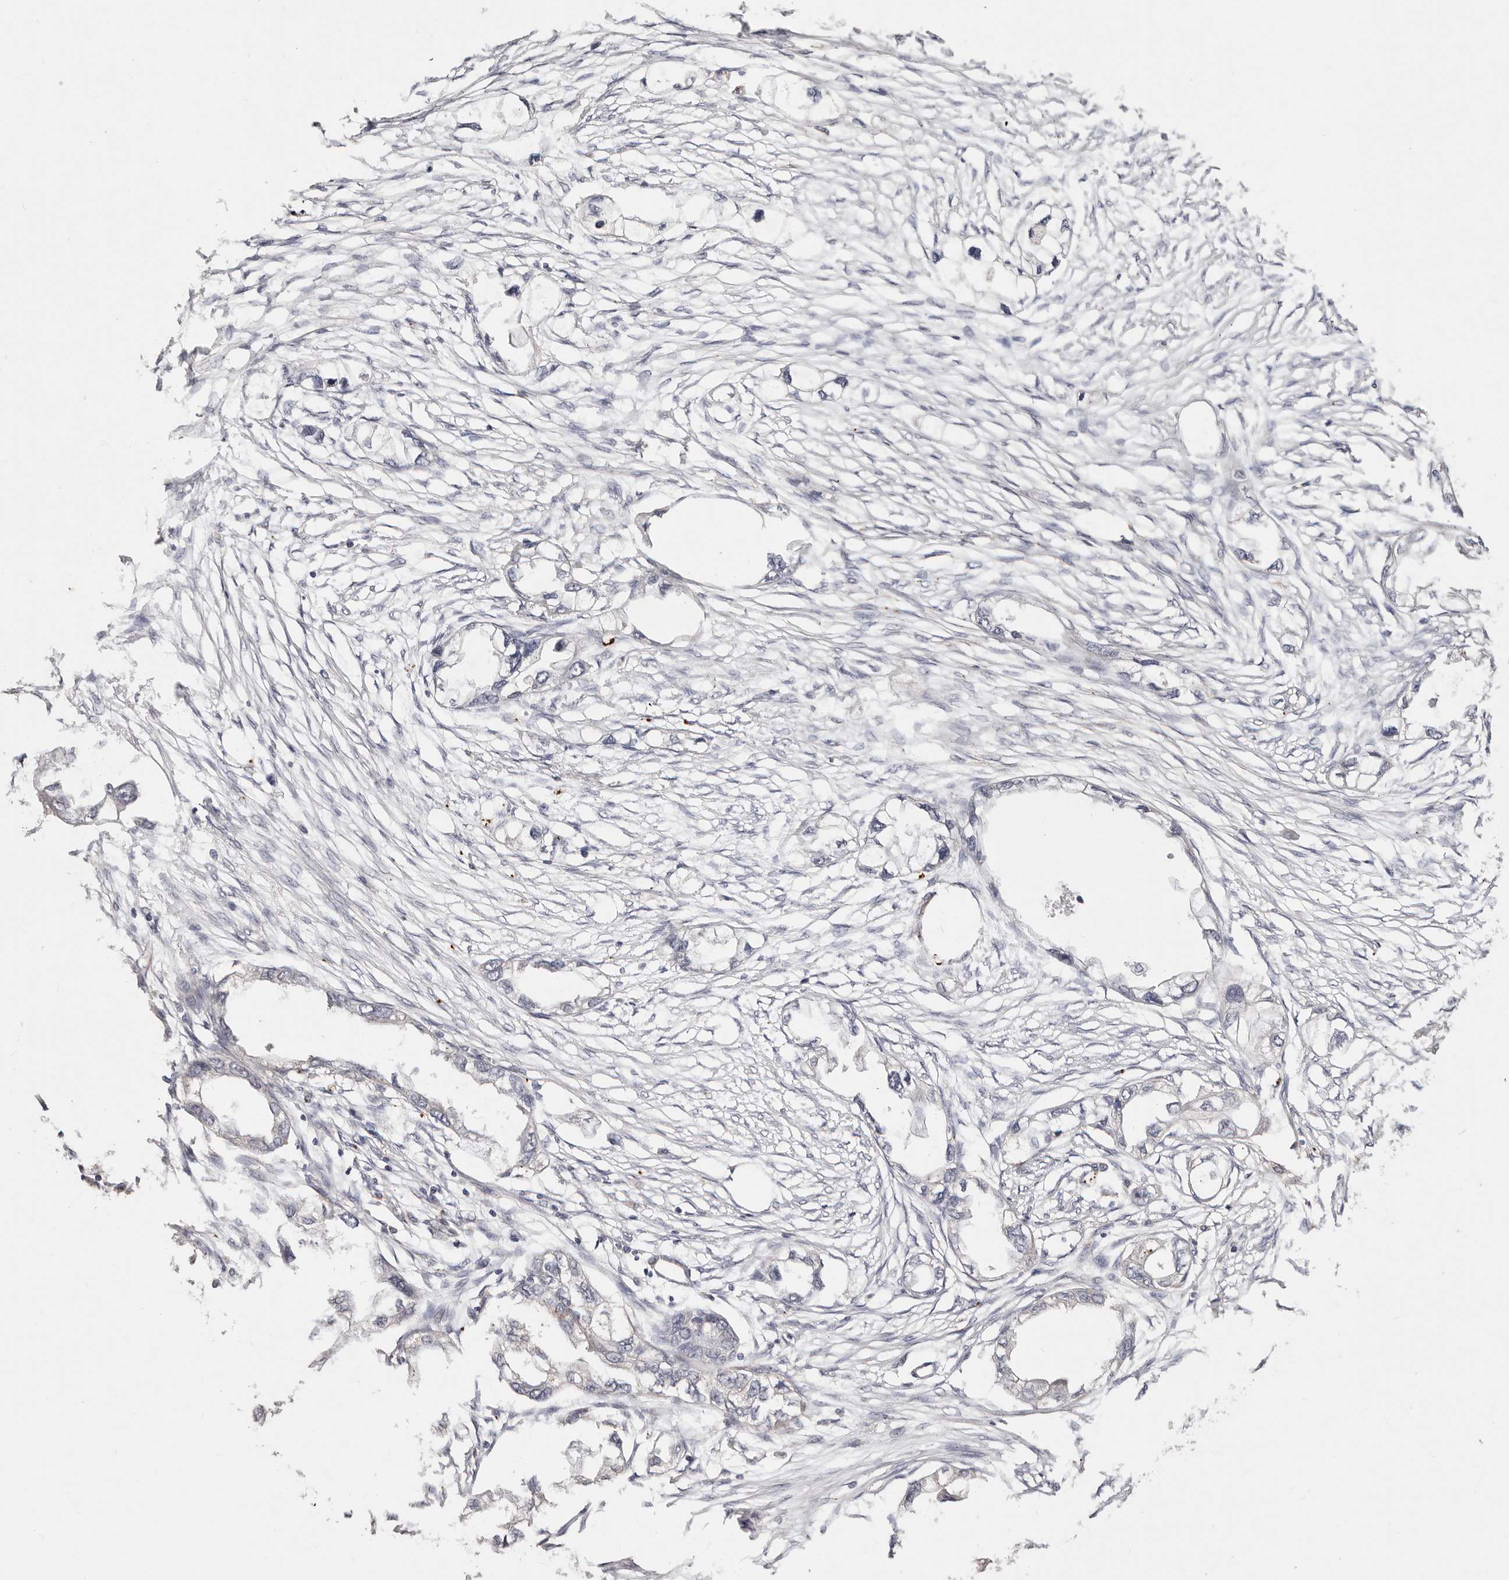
{"staining": {"intensity": "negative", "quantity": "none", "location": "none"}, "tissue": "endometrial cancer", "cell_type": "Tumor cells", "image_type": "cancer", "snomed": [{"axis": "morphology", "description": "Adenocarcinoma, NOS"}, {"axis": "morphology", "description": "Adenocarcinoma, metastatic, NOS"}, {"axis": "topography", "description": "Adipose tissue"}, {"axis": "topography", "description": "Endometrium"}], "caption": "IHC of endometrial cancer (metastatic adenocarcinoma) reveals no staining in tumor cells.", "gene": "THBS3", "patient": {"sex": "female", "age": 67}}